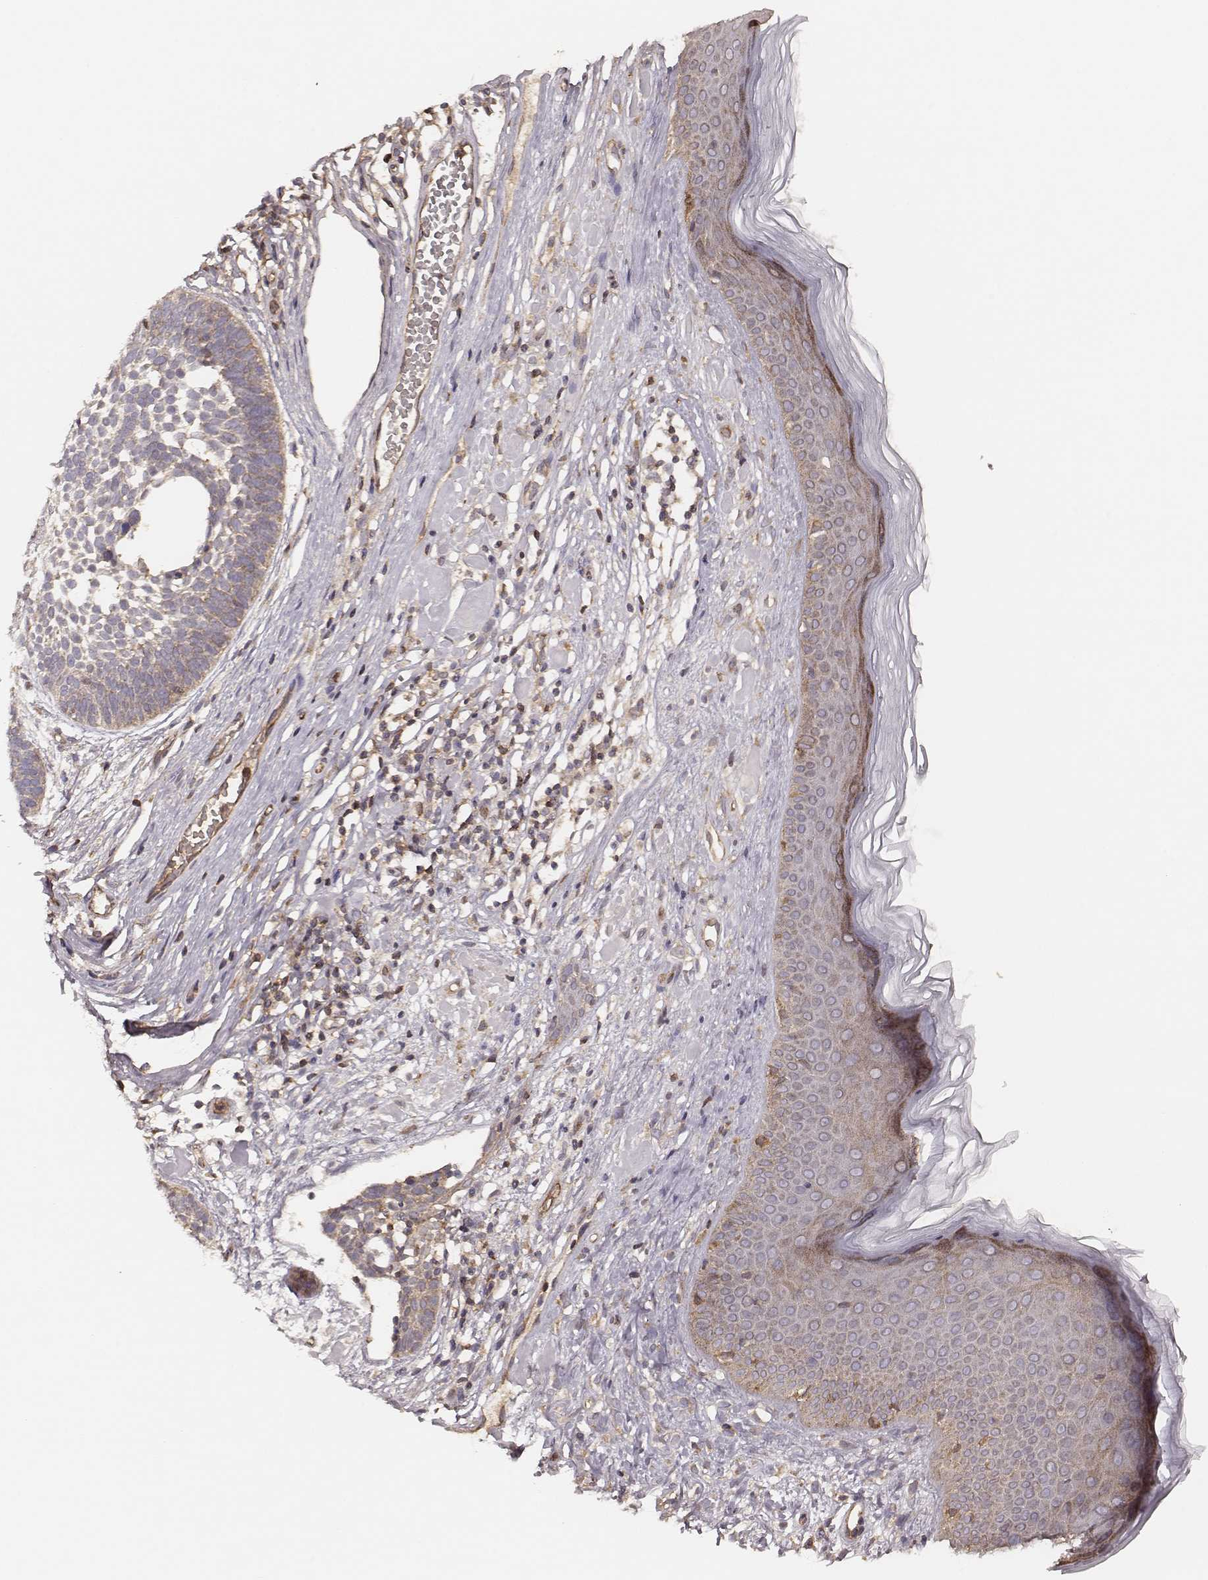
{"staining": {"intensity": "moderate", "quantity": ">75%", "location": "cytoplasmic/membranous"}, "tissue": "skin cancer", "cell_type": "Tumor cells", "image_type": "cancer", "snomed": [{"axis": "morphology", "description": "Basal cell carcinoma"}, {"axis": "topography", "description": "Skin"}], "caption": "A histopathology image of human basal cell carcinoma (skin) stained for a protein reveals moderate cytoplasmic/membranous brown staining in tumor cells.", "gene": "CARS1", "patient": {"sex": "male", "age": 85}}